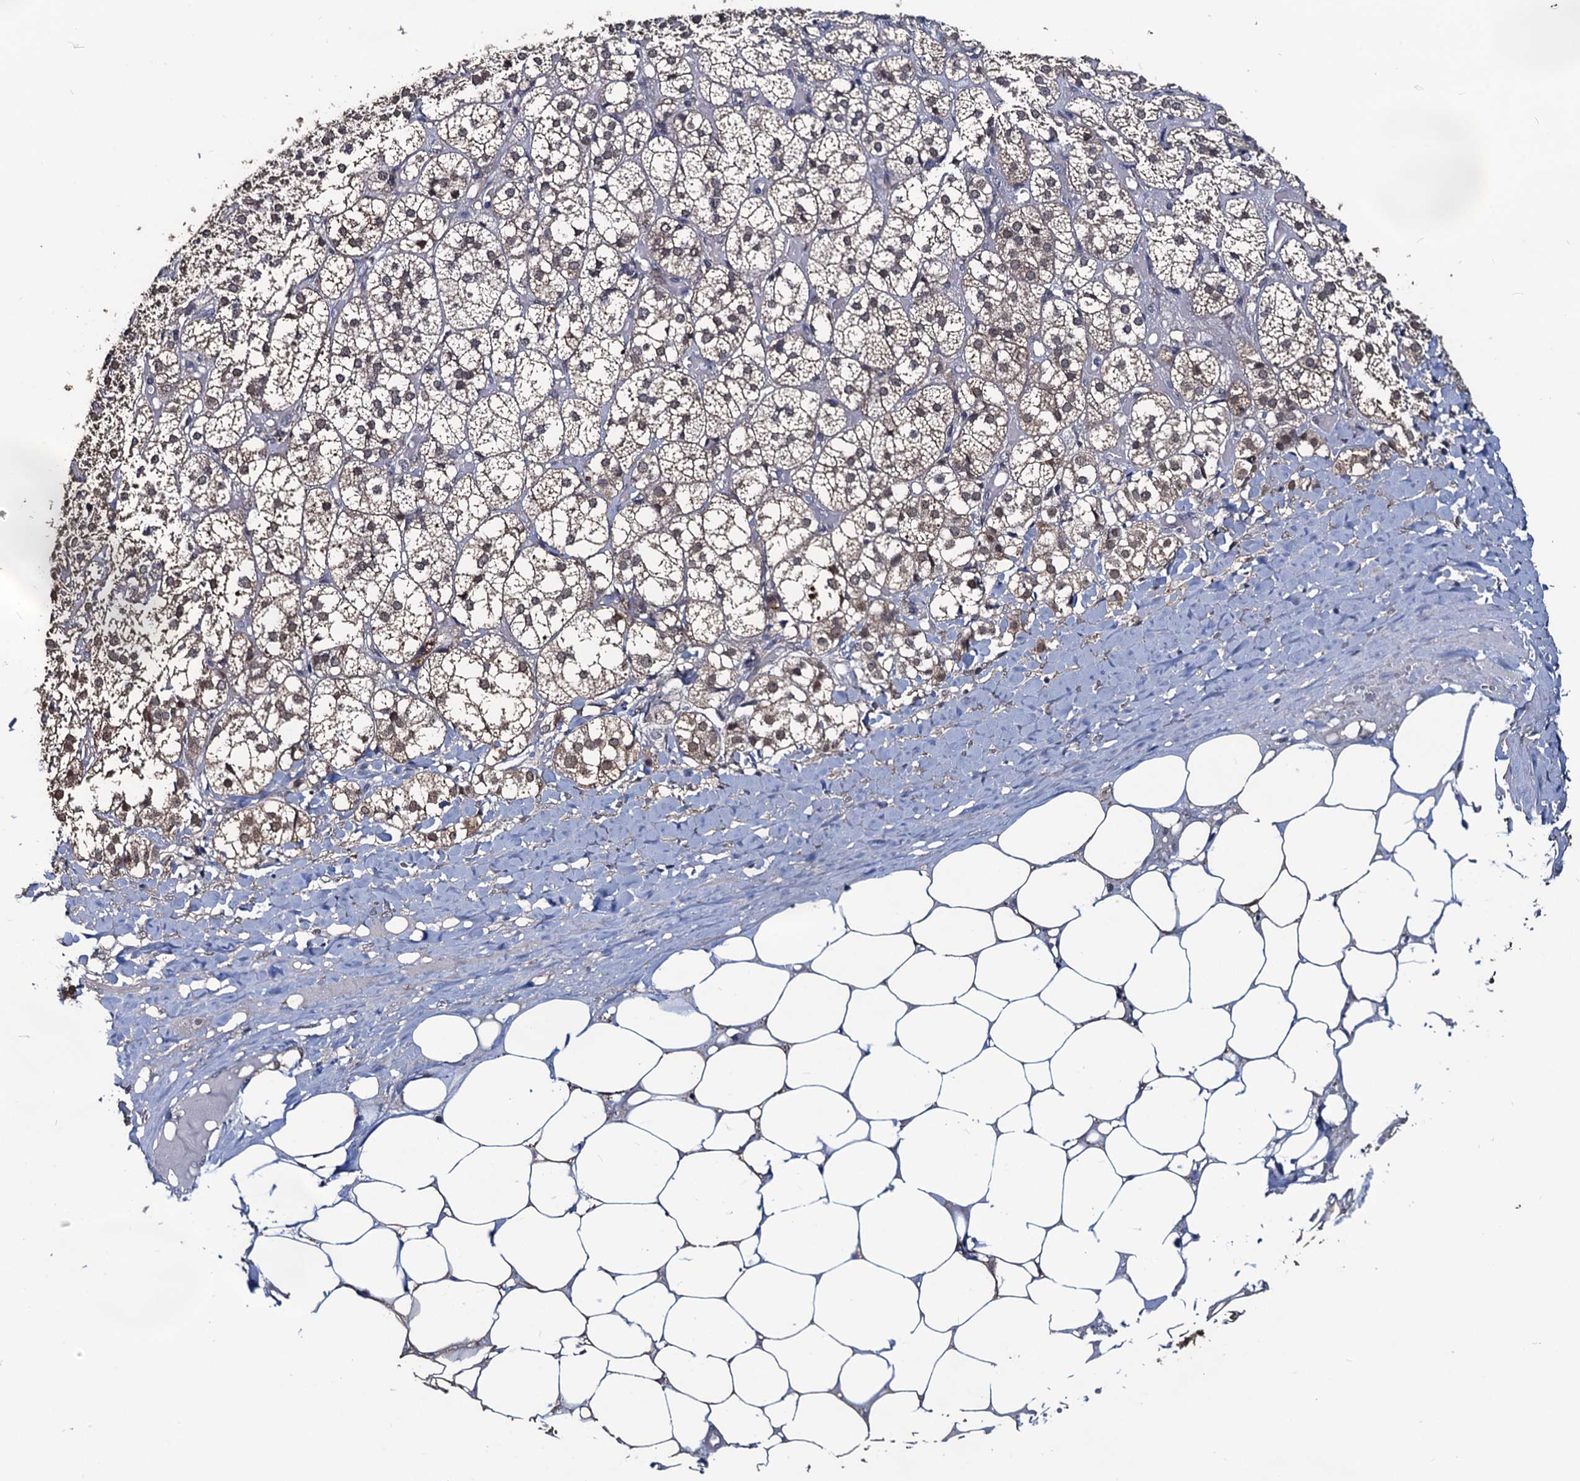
{"staining": {"intensity": "weak", "quantity": ">75%", "location": "cytoplasmic/membranous"}, "tissue": "adrenal gland", "cell_type": "Glandular cells", "image_type": "normal", "snomed": [{"axis": "morphology", "description": "Normal tissue, NOS"}, {"axis": "topography", "description": "Adrenal gland"}], "caption": "Adrenal gland stained for a protein (brown) reveals weak cytoplasmic/membranous positive positivity in about >75% of glandular cells.", "gene": "RTKN2", "patient": {"sex": "female", "age": 61}}